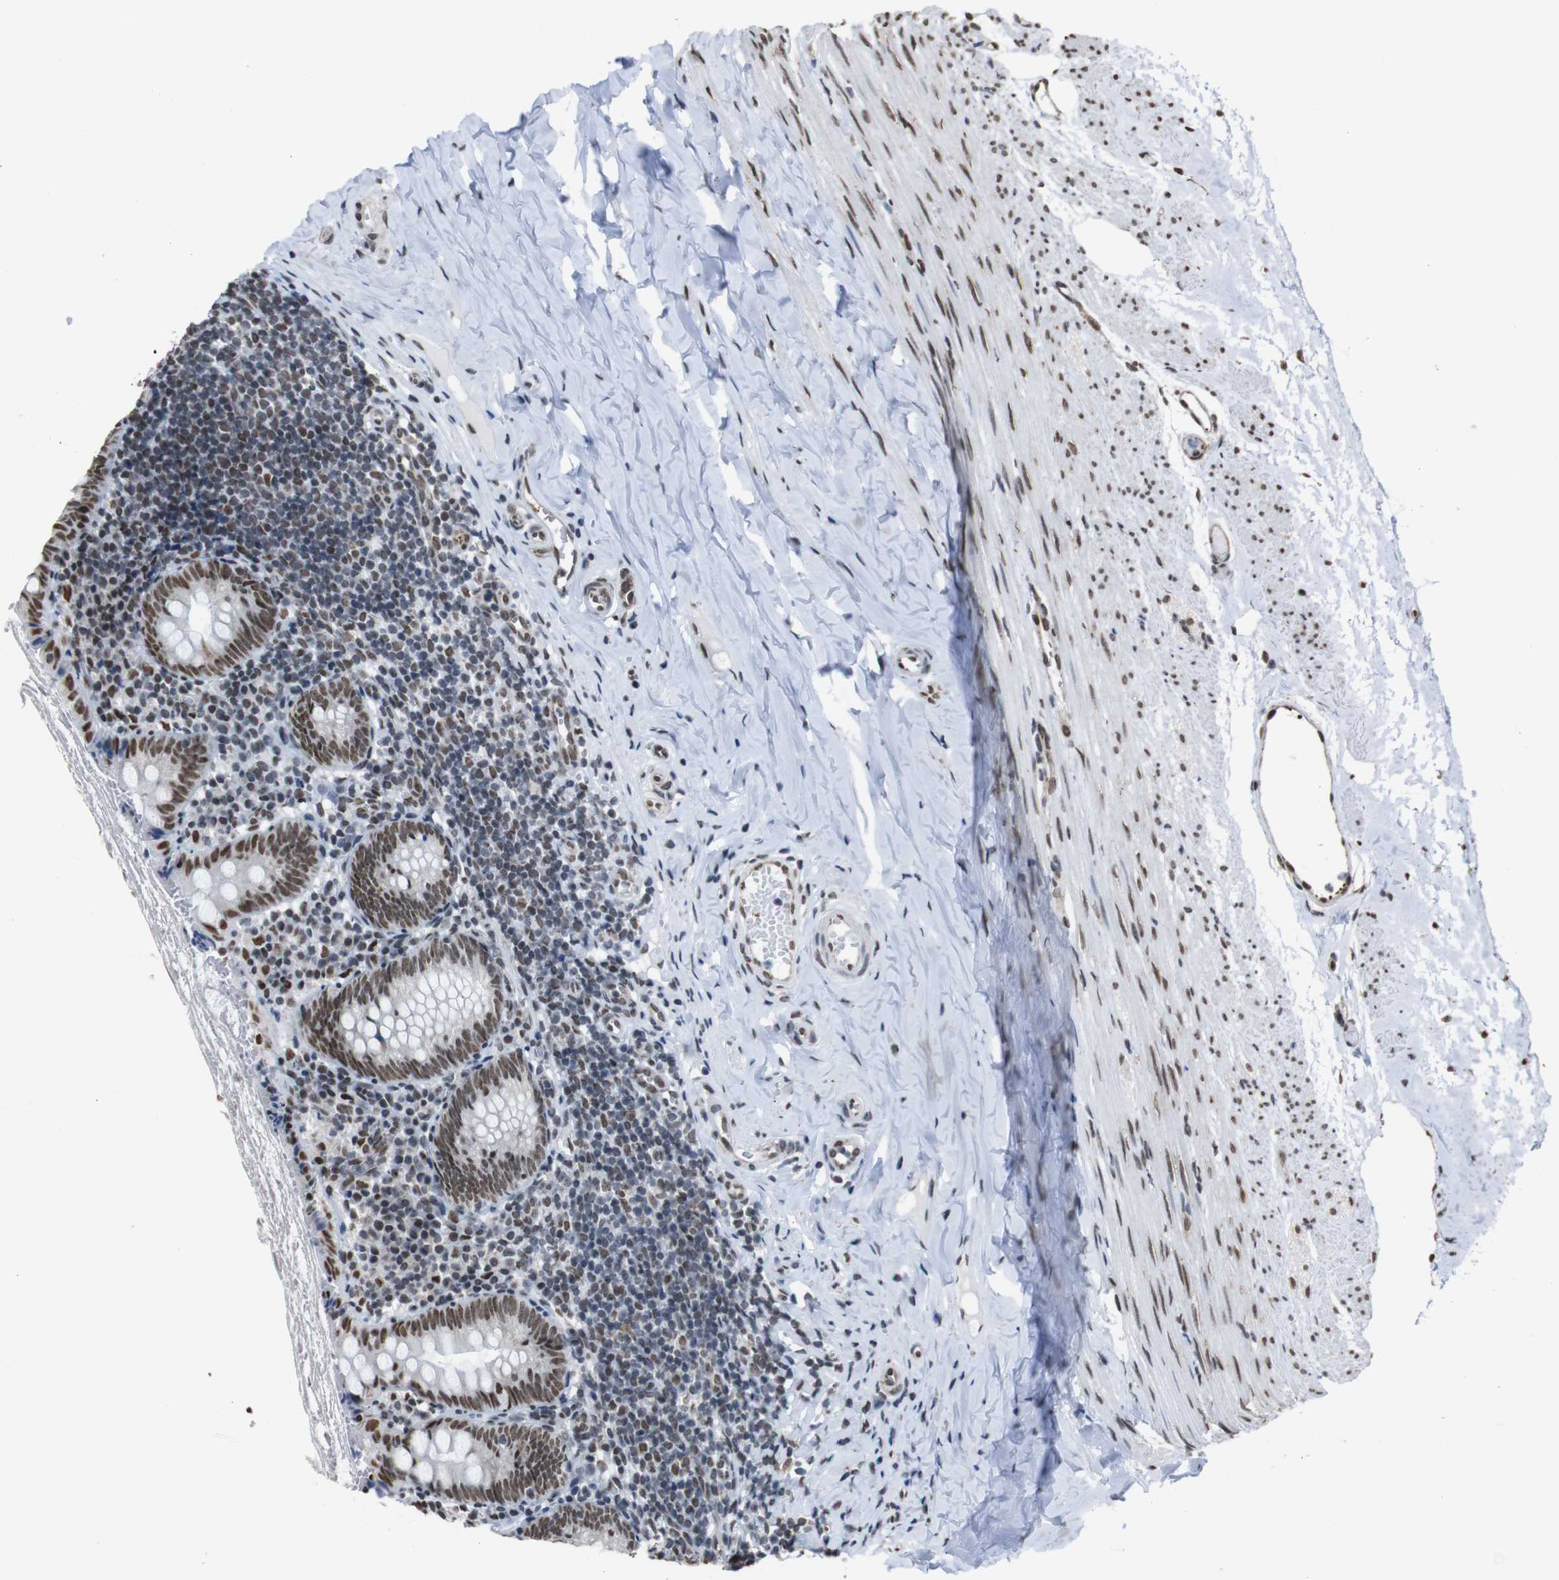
{"staining": {"intensity": "strong", "quantity": ">75%", "location": "nuclear"}, "tissue": "appendix", "cell_type": "Glandular cells", "image_type": "normal", "snomed": [{"axis": "morphology", "description": "Normal tissue, NOS"}, {"axis": "topography", "description": "Appendix"}], "caption": "Immunohistochemistry (IHC) histopathology image of unremarkable appendix: appendix stained using IHC demonstrates high levels of strong protein expression localized specifically in the nuclear of glandular cells, appearing as a nuclear brown color.", "gene": "ROMO1", "patient": {"sex": "female", "age": 10}}